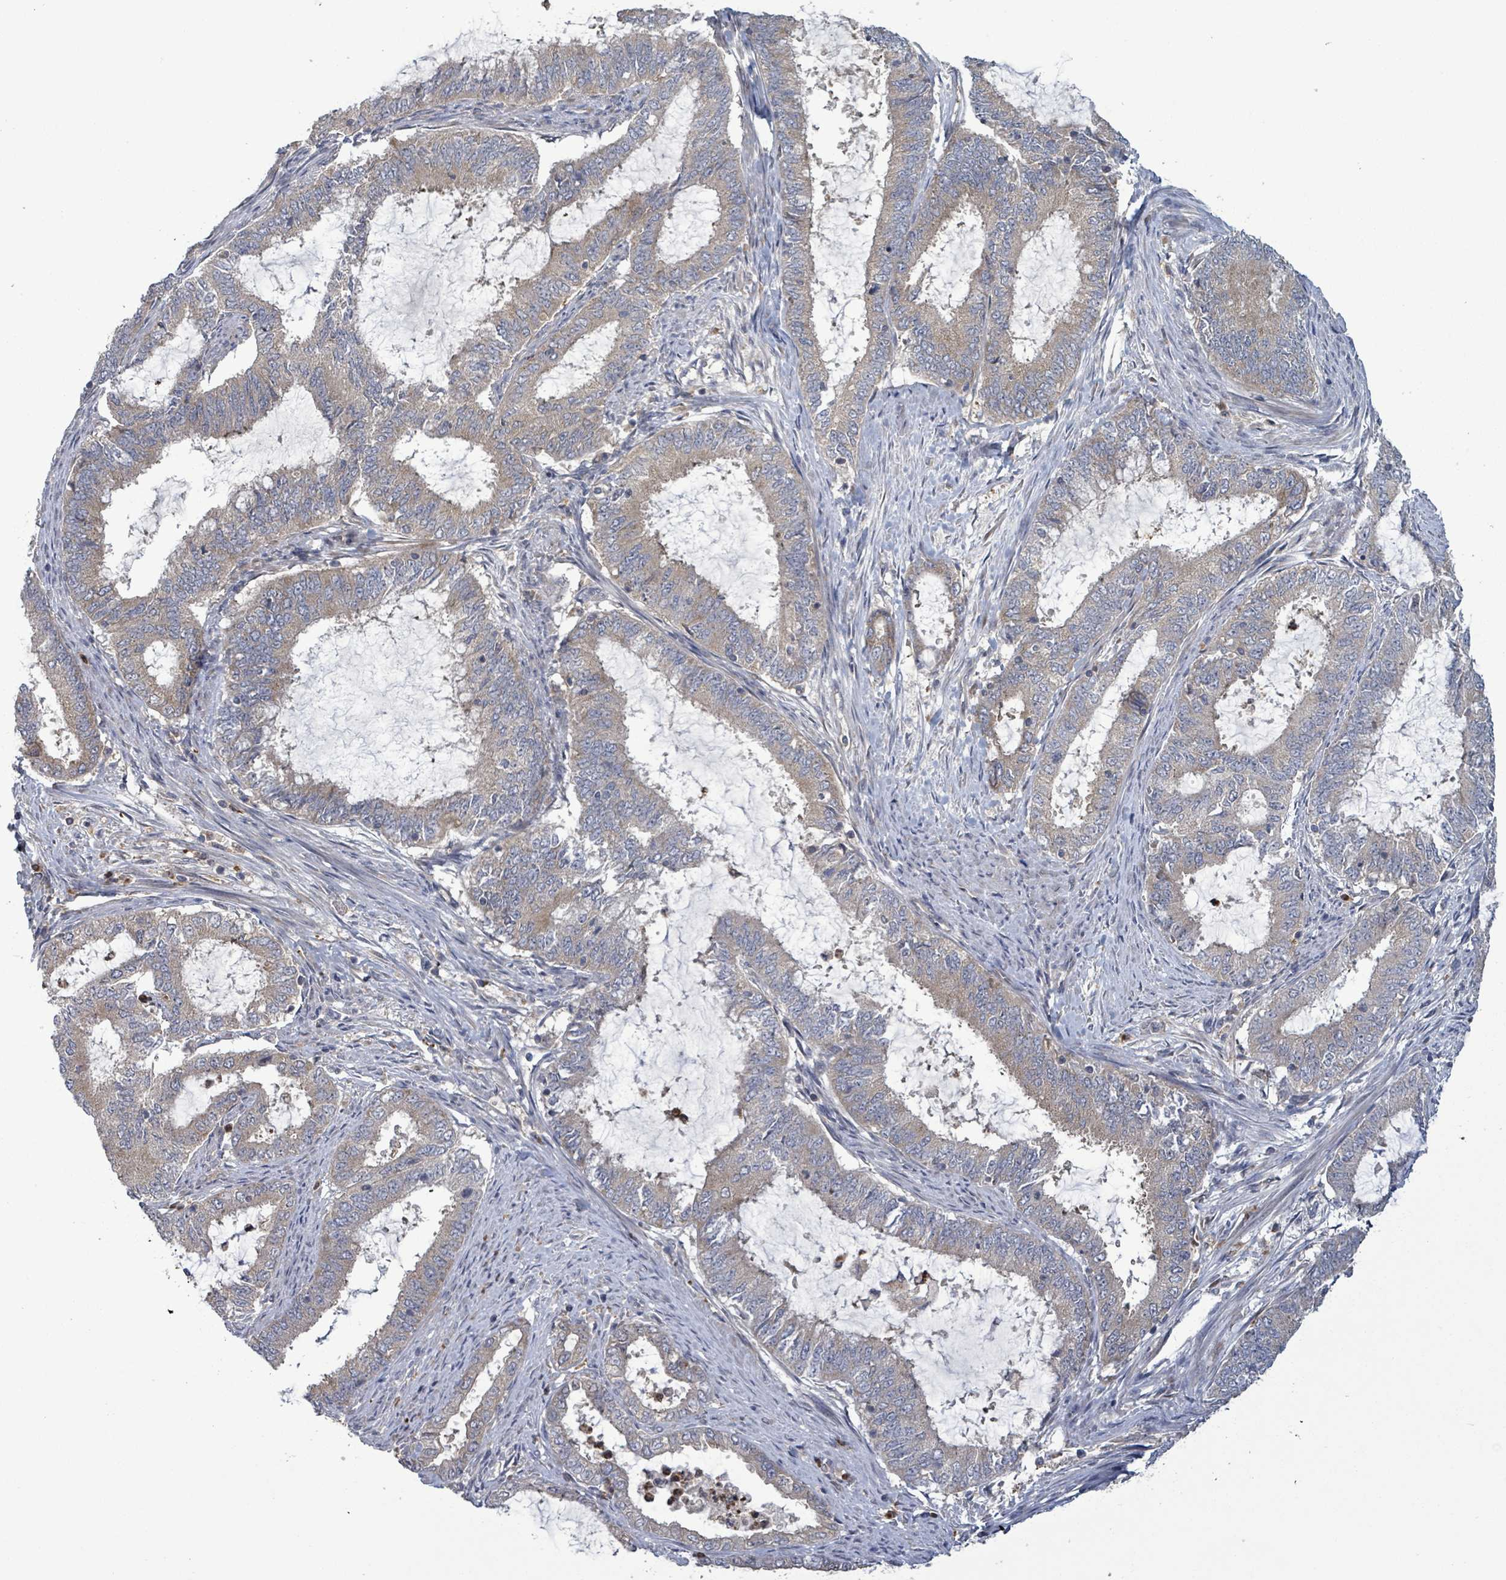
{"staining": {"intensity": "weak", "quantity": "25%-75%", "location": "cytoplasmic/membranous"}, "tissue": "endometrial cancer", "cell_type": "Tumor cells", "image_type": "cancer", "snomed": [{"axis": "morphology", "description": "Adenocarcinoma, NOS"}, {"axis": "topography", "description": "Endometrium"}], "caption": "DAB immunohistochemical staining of endometrial cancer exhibits weak cytoplasmic/membranous protein staining in approximately 25%-75% of tumor cells. The staining was performed using DAB to visualize the protein expression in brown, while the nuclei were stained in blue with hematoxylin (Magnification: 20x).", "gene": "SERPINE3", "patient": {"sex": "female", "age": 51}}